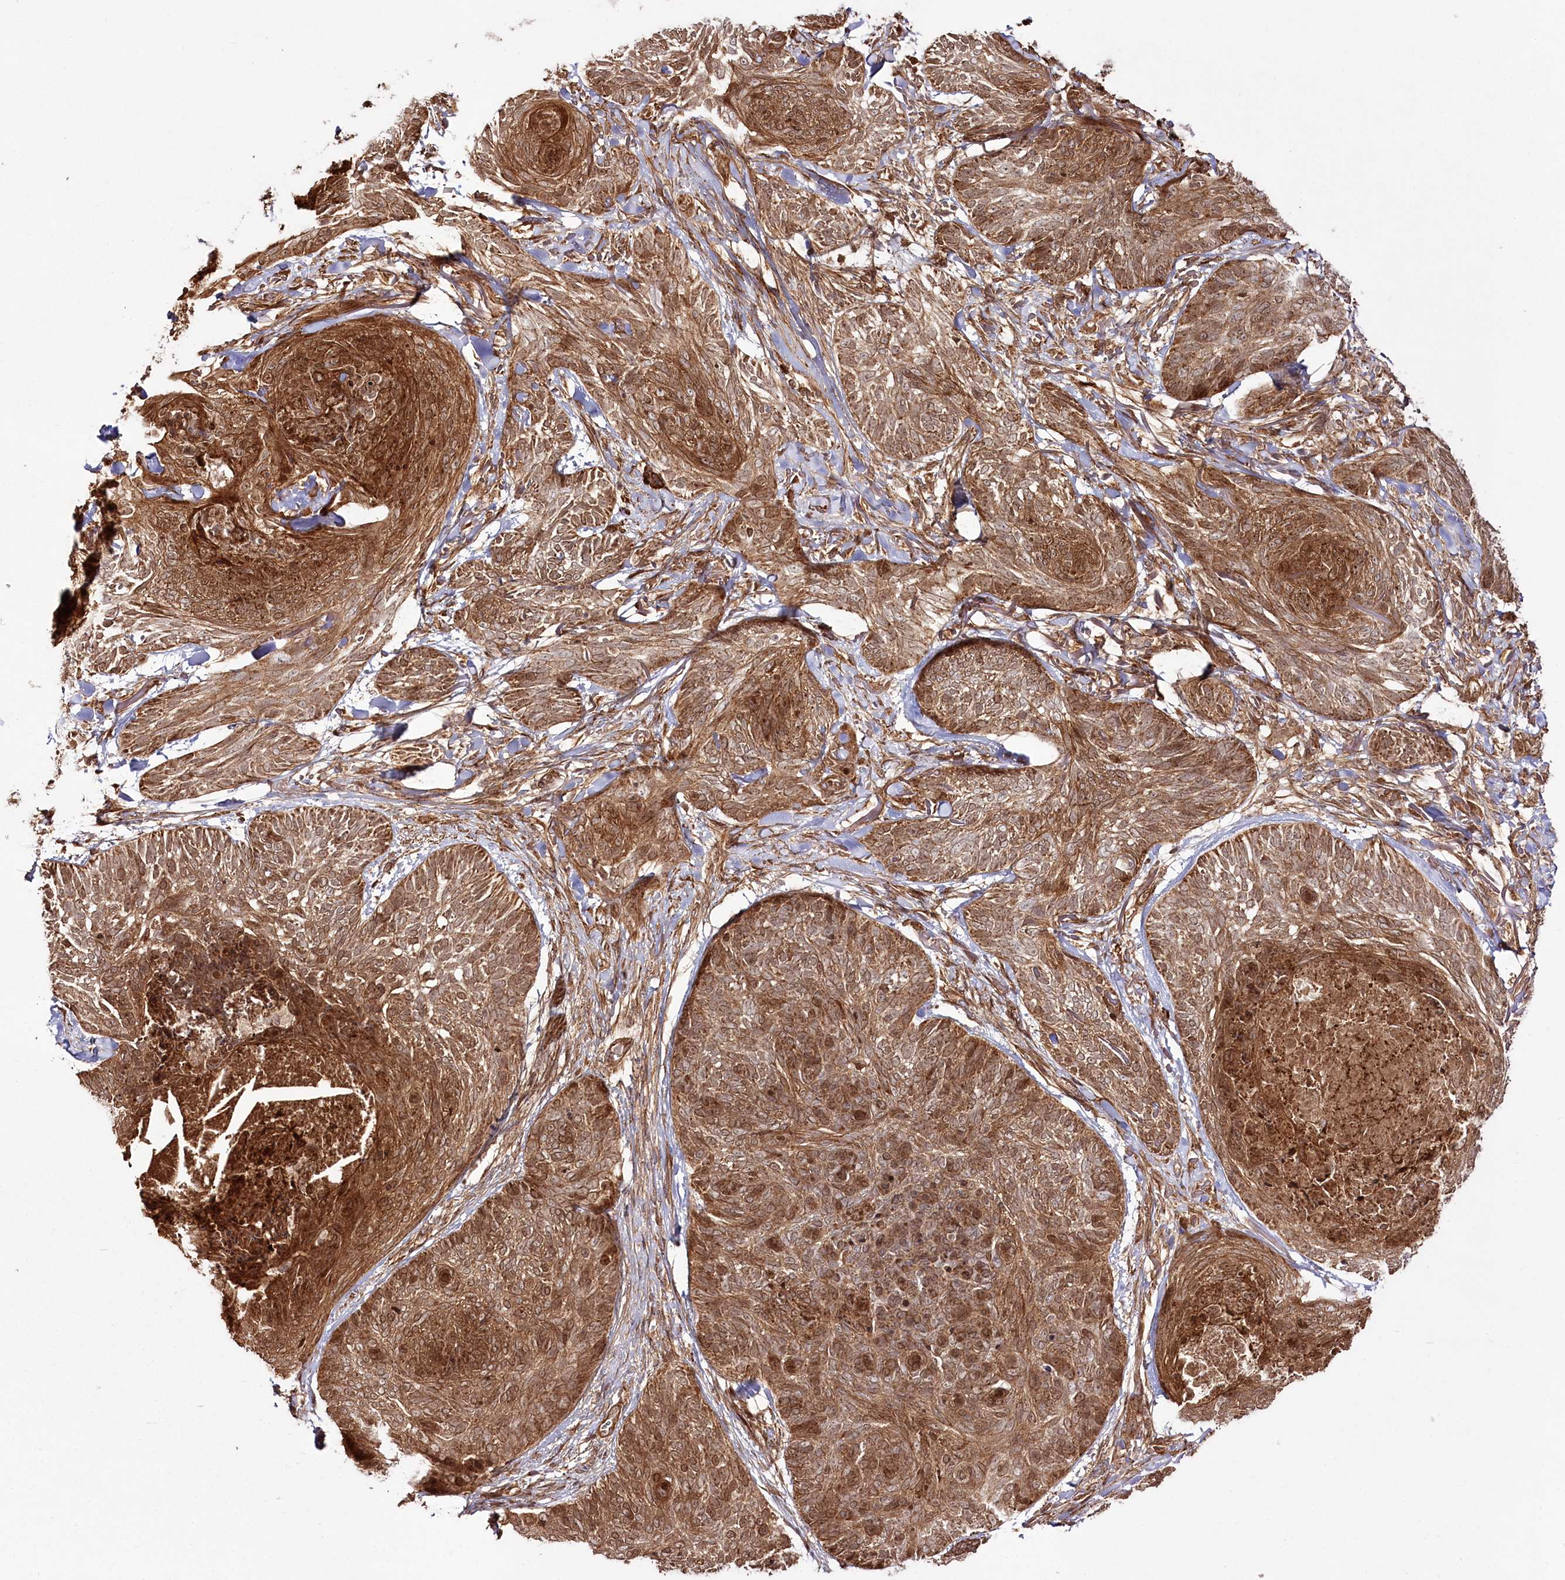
{"staining": {"intensity": "moderate", "quantity": ">75%", "location": "cytoplasmic/membranous,nuclear"}, "tissue": "skin cancer", "cell_type": "Tumor cells", "image_type": "cancer", "snomed": [{"axis": "morphology", "description": "Normal tissue, NOS"}, {"axis": "morphology", "description": "Basal cell carcinoma"}, {"axis": "topography", "description": "Skin"}], "caption": "A brown stain shows moderate cytoplasmic/membranous and nuclear positivity of a protein in human skin basal cell carcinoma tumor cells.", "gene": "REXO2", "patient": {"sex": "male", "age": 66}}